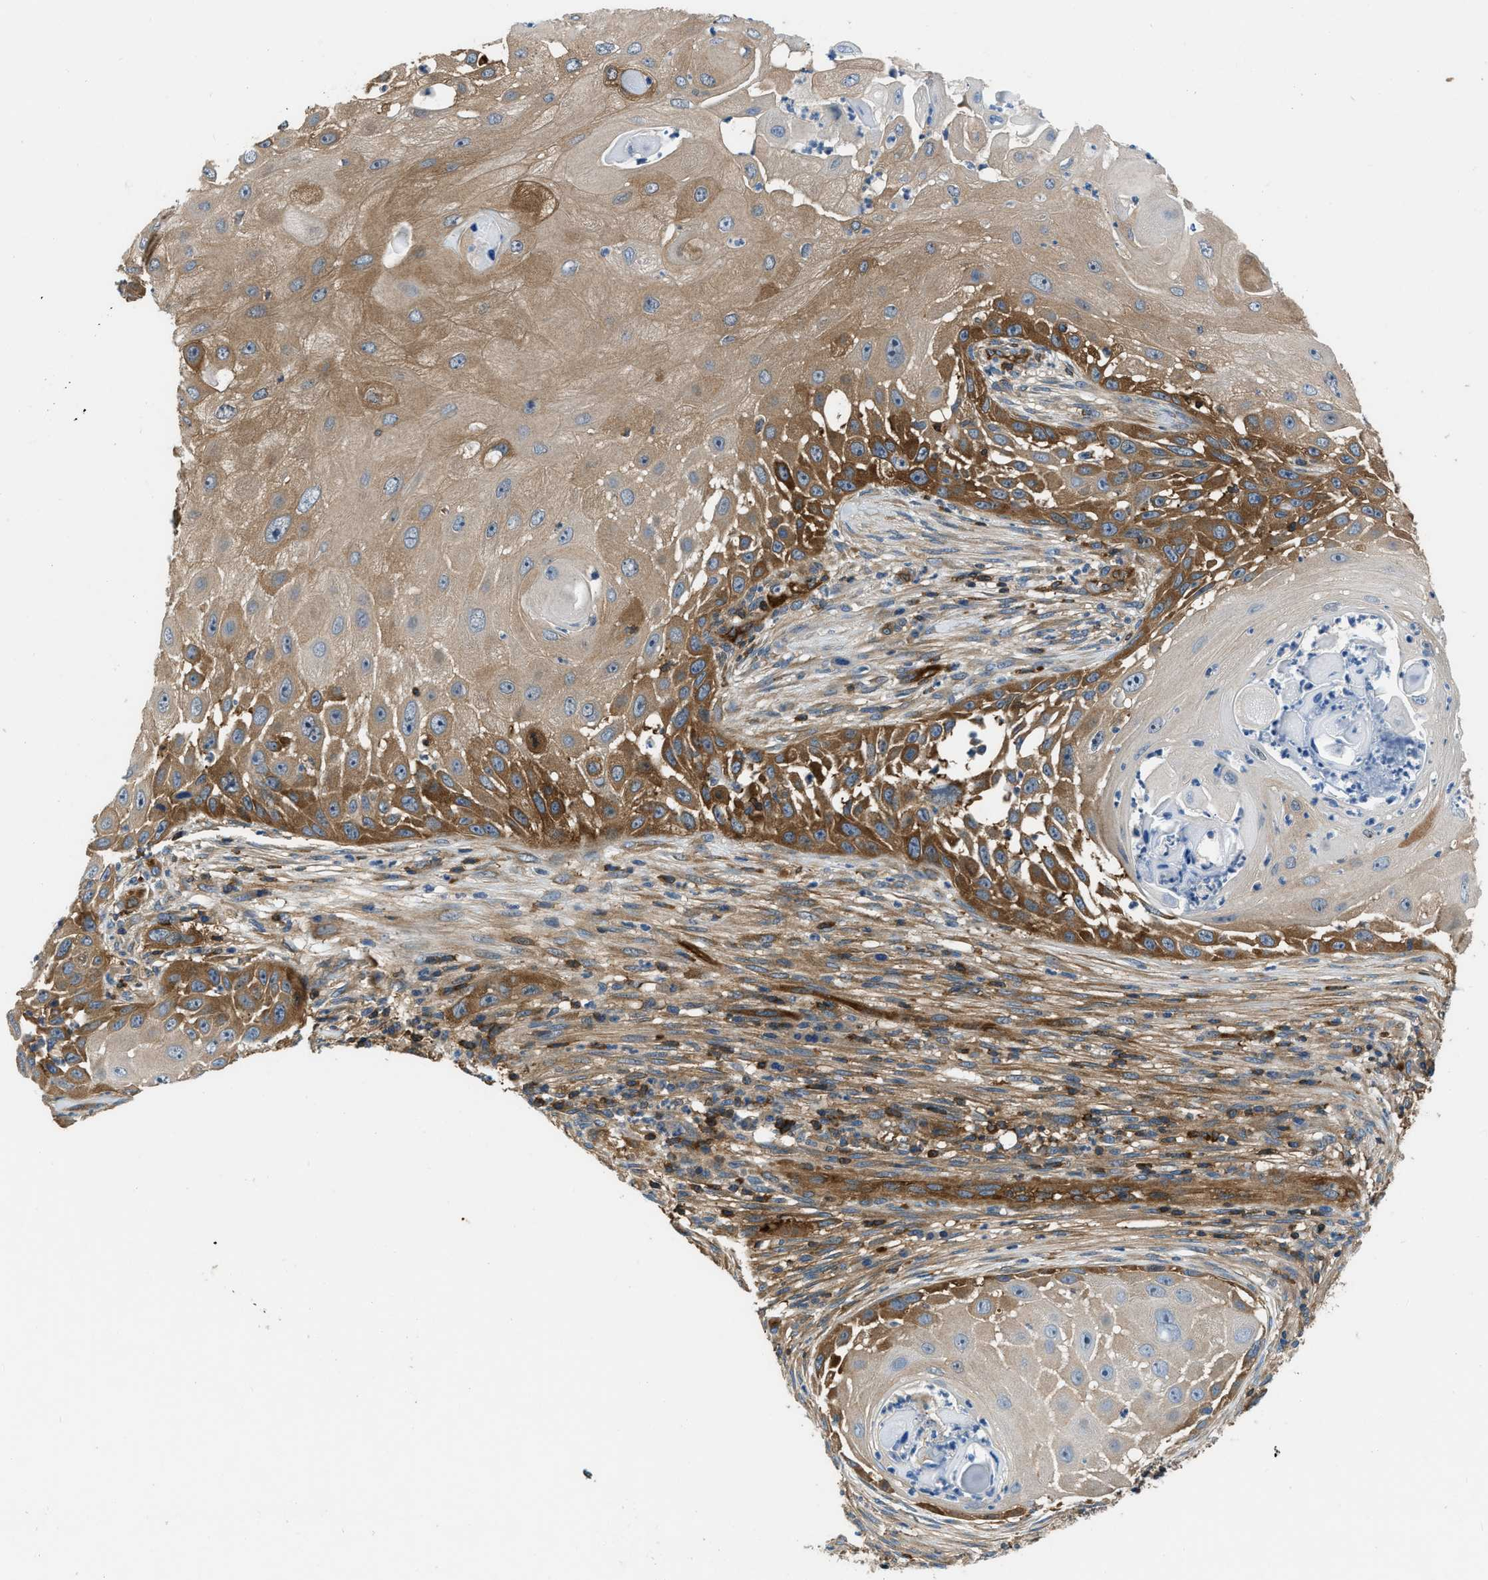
{"staining": {"intensity": "moderate", "quantity": ">75%", "location": "cytoplasmic/membranous"}, "tissue": "skin cancer", "cell_type": "Tumor cells", "image_type": "cancer", "snomed": [{"axis": "morphology", "description": "Squamous cell carcinoma, NOS"}, {"axis": "topography", "description": "Skin"}], "caption": "Approximately >75% of tumor cells in human skin cancer demonstrate moderate cytoplasmic/membranous protein positivity as visualized by brown immunohistochemical staining.", "gene": "PFKP", "patient": {"sex": "female", "age": 44}}